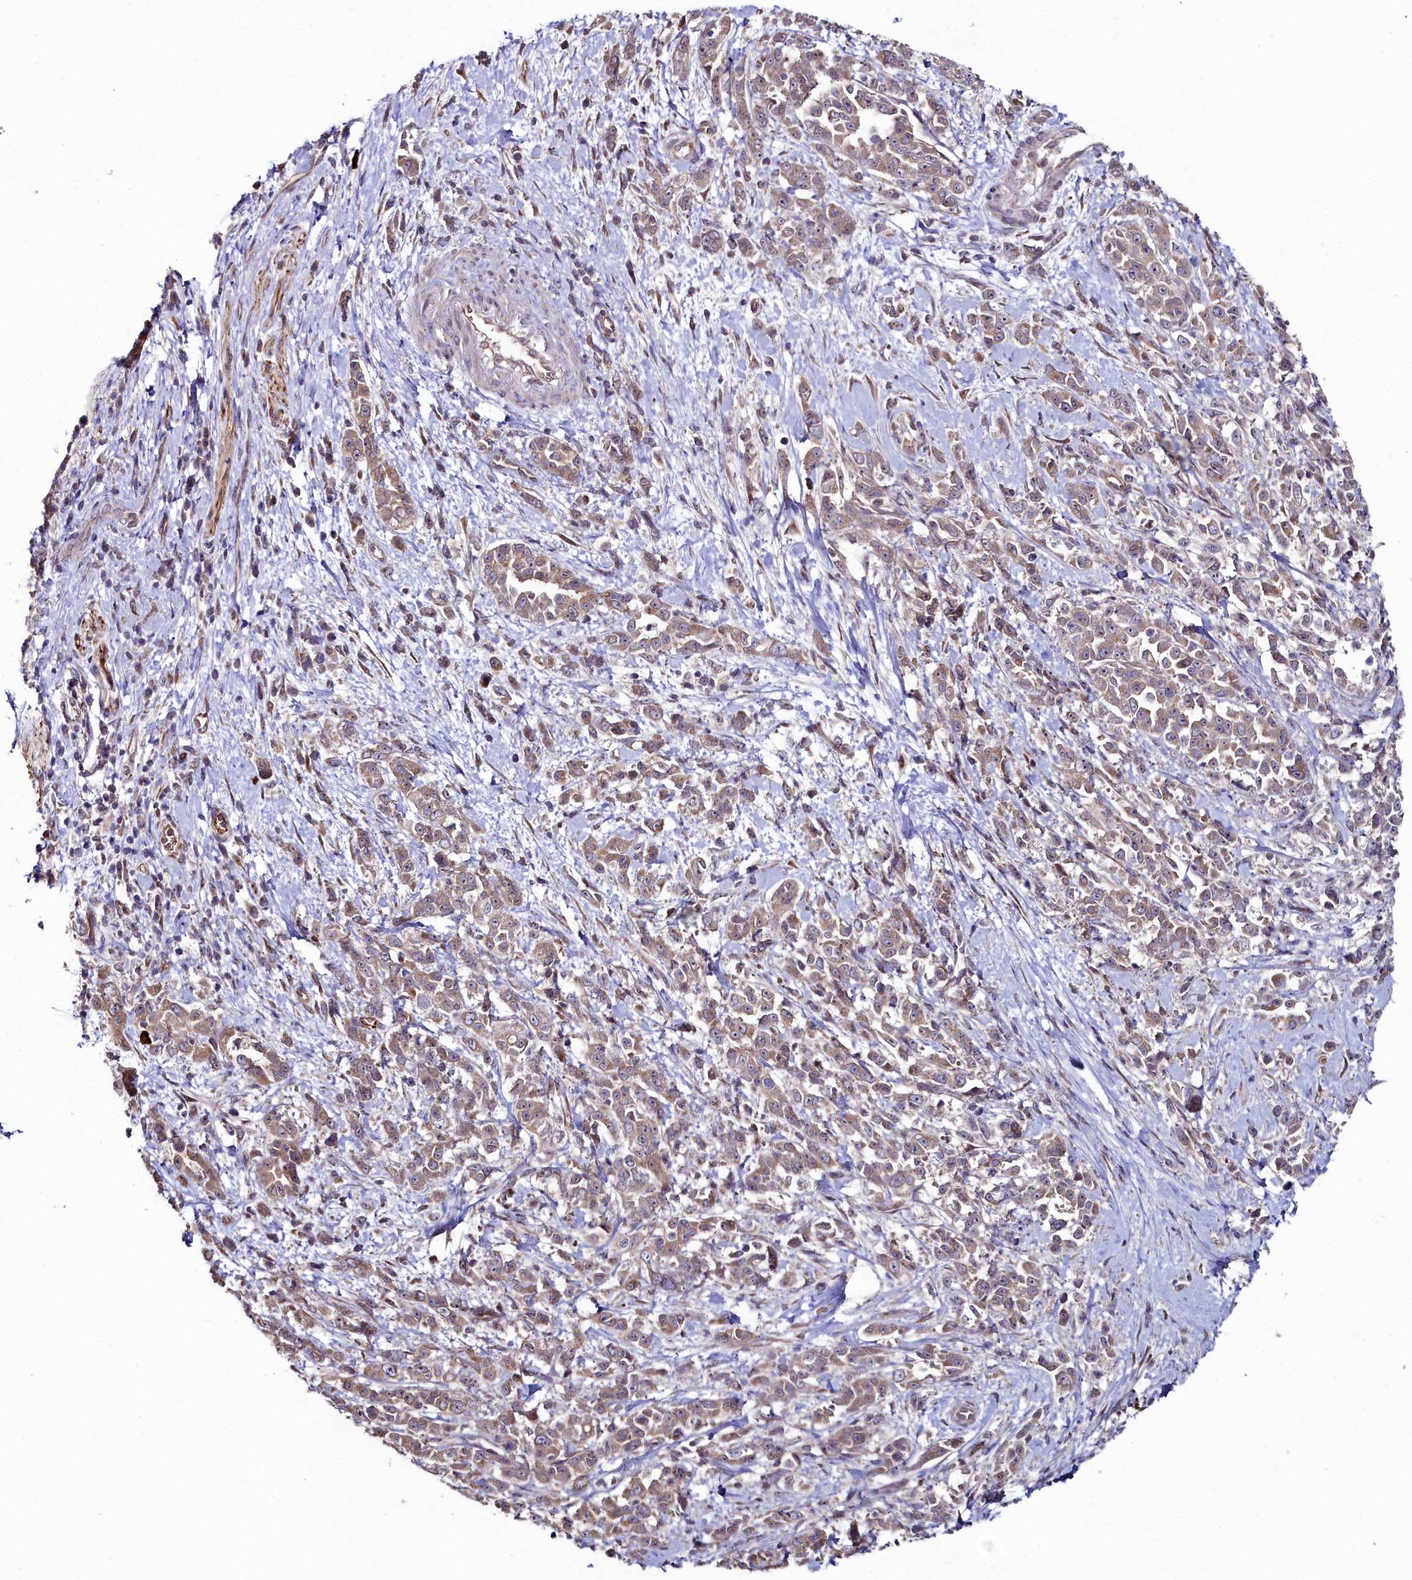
{"staining": {"intensity": "moderate", "quantity": ">75%", "location": "cytoplasmic/membranous"}, "tissue": "pancreatic cancer", "cell_type": "Tumor cells", "image_type": "cancer", "snomed": [{"axis": "morphology", "description": "Normal tissue, NOS"}, {"axis": "morphology", "description": "Adenocarcinoma, NOS"}, {"axis": "topography", "description": "Pancreas"}], "caption": "About >75% of tumor cells in pancreatic cancer (adenocarcinoma) reveal moderate cytoplasmic/membranous protein positivity as visualized by brown immunohistochemical staining.", "gene": "C4orf19", "patient": {"sex": "female", "age": 64}}